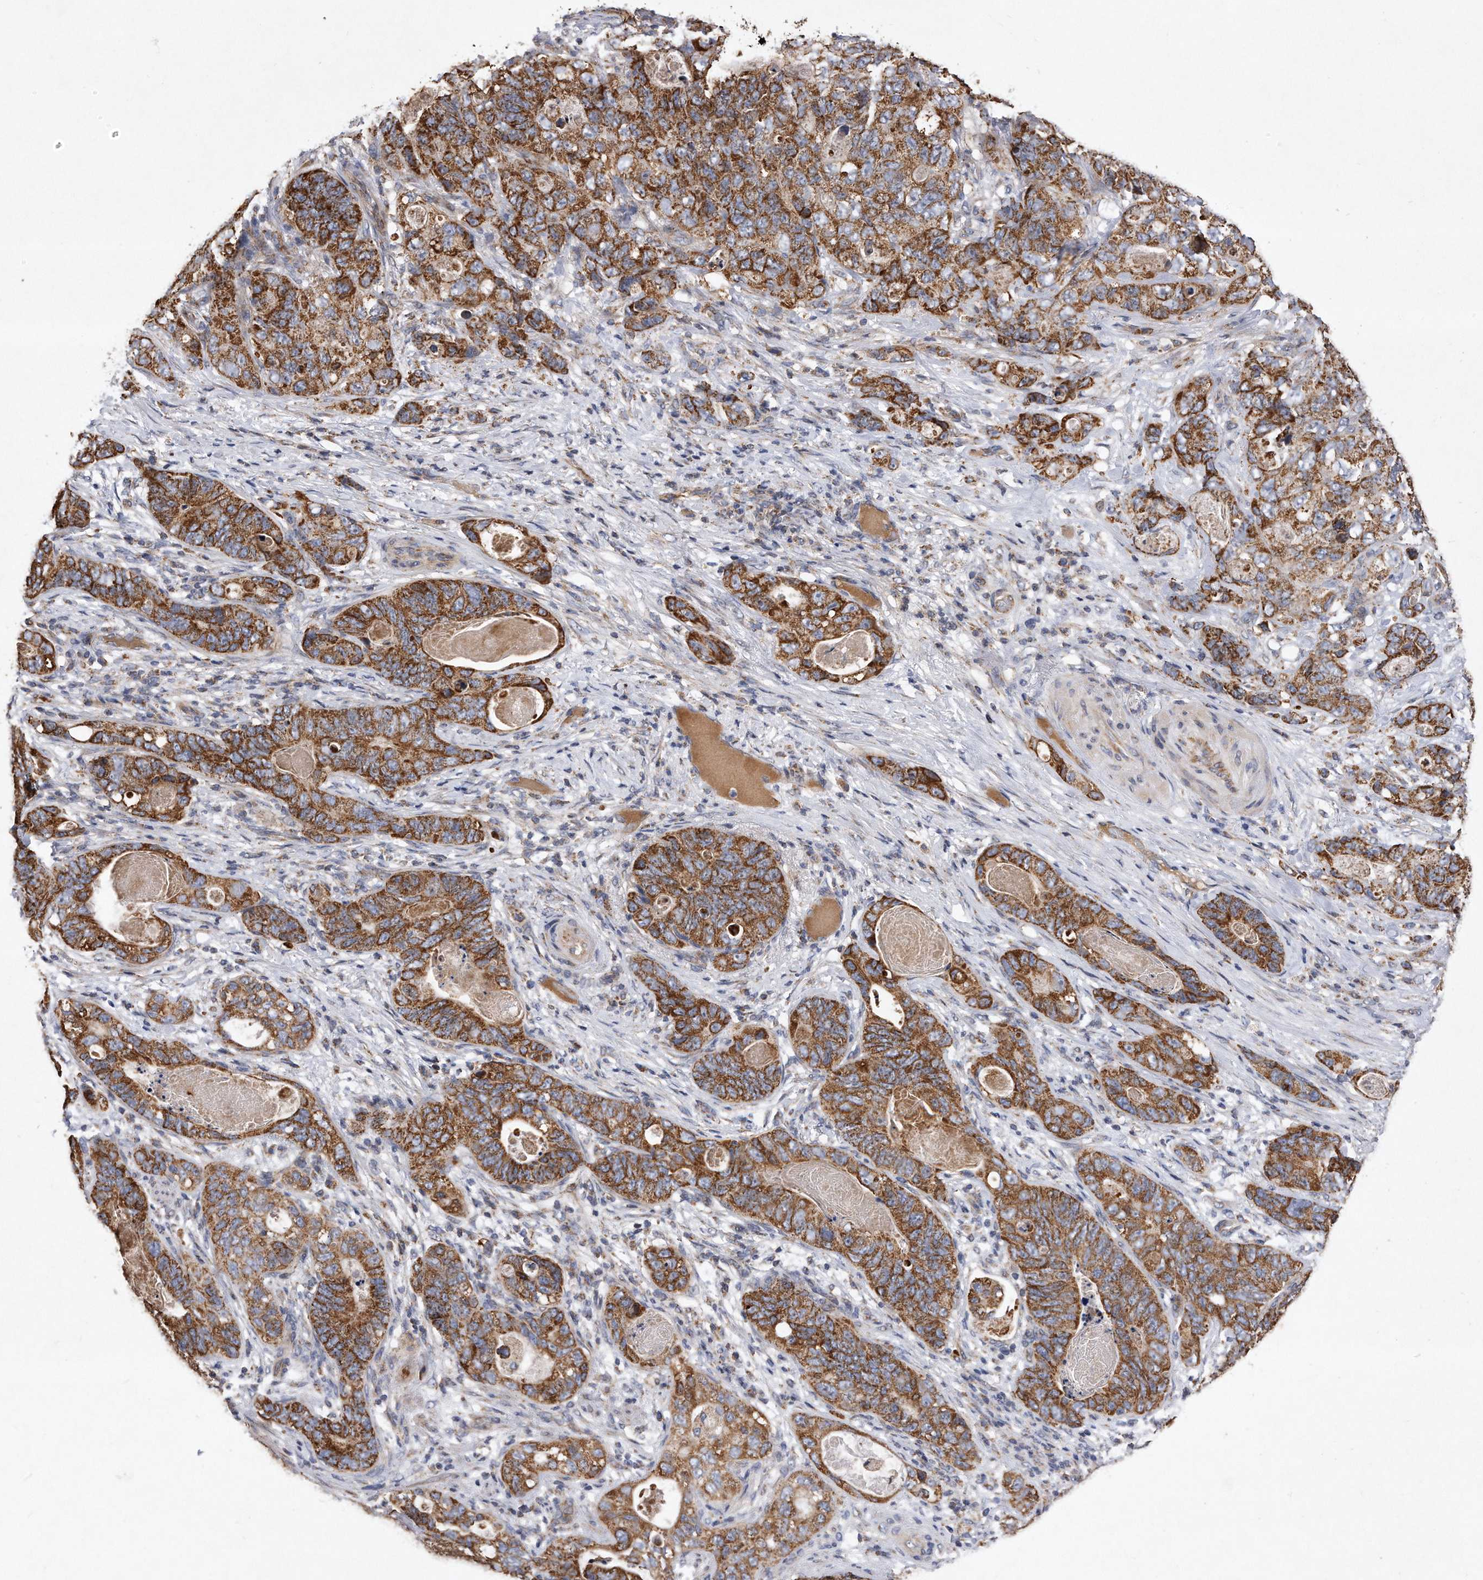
{"staining": {"intensity": "moderate", "quantity": ">75%", "location": "cytoplasmic/membranous"}, "tissue": "stomach cancer", "cell_type": "Tumor cells", "image_type": "cancer", "snomed": [{"axis": "morphology", "description": "Normal tissue, NOS"}, {"axis": "morphology", "description": "Adenocarcinoma, NOS"}, {"axis": "topography", "description": "Stomach"}], "caption": "Immunohistochemical staining of stomach adenocarcinoma exhibits moderate cytoplasmic/membranous protein expression in approximately >75% of tumor cells.", "gene": "PPP5C", "patient": {"sex": "female", "age": 89}}